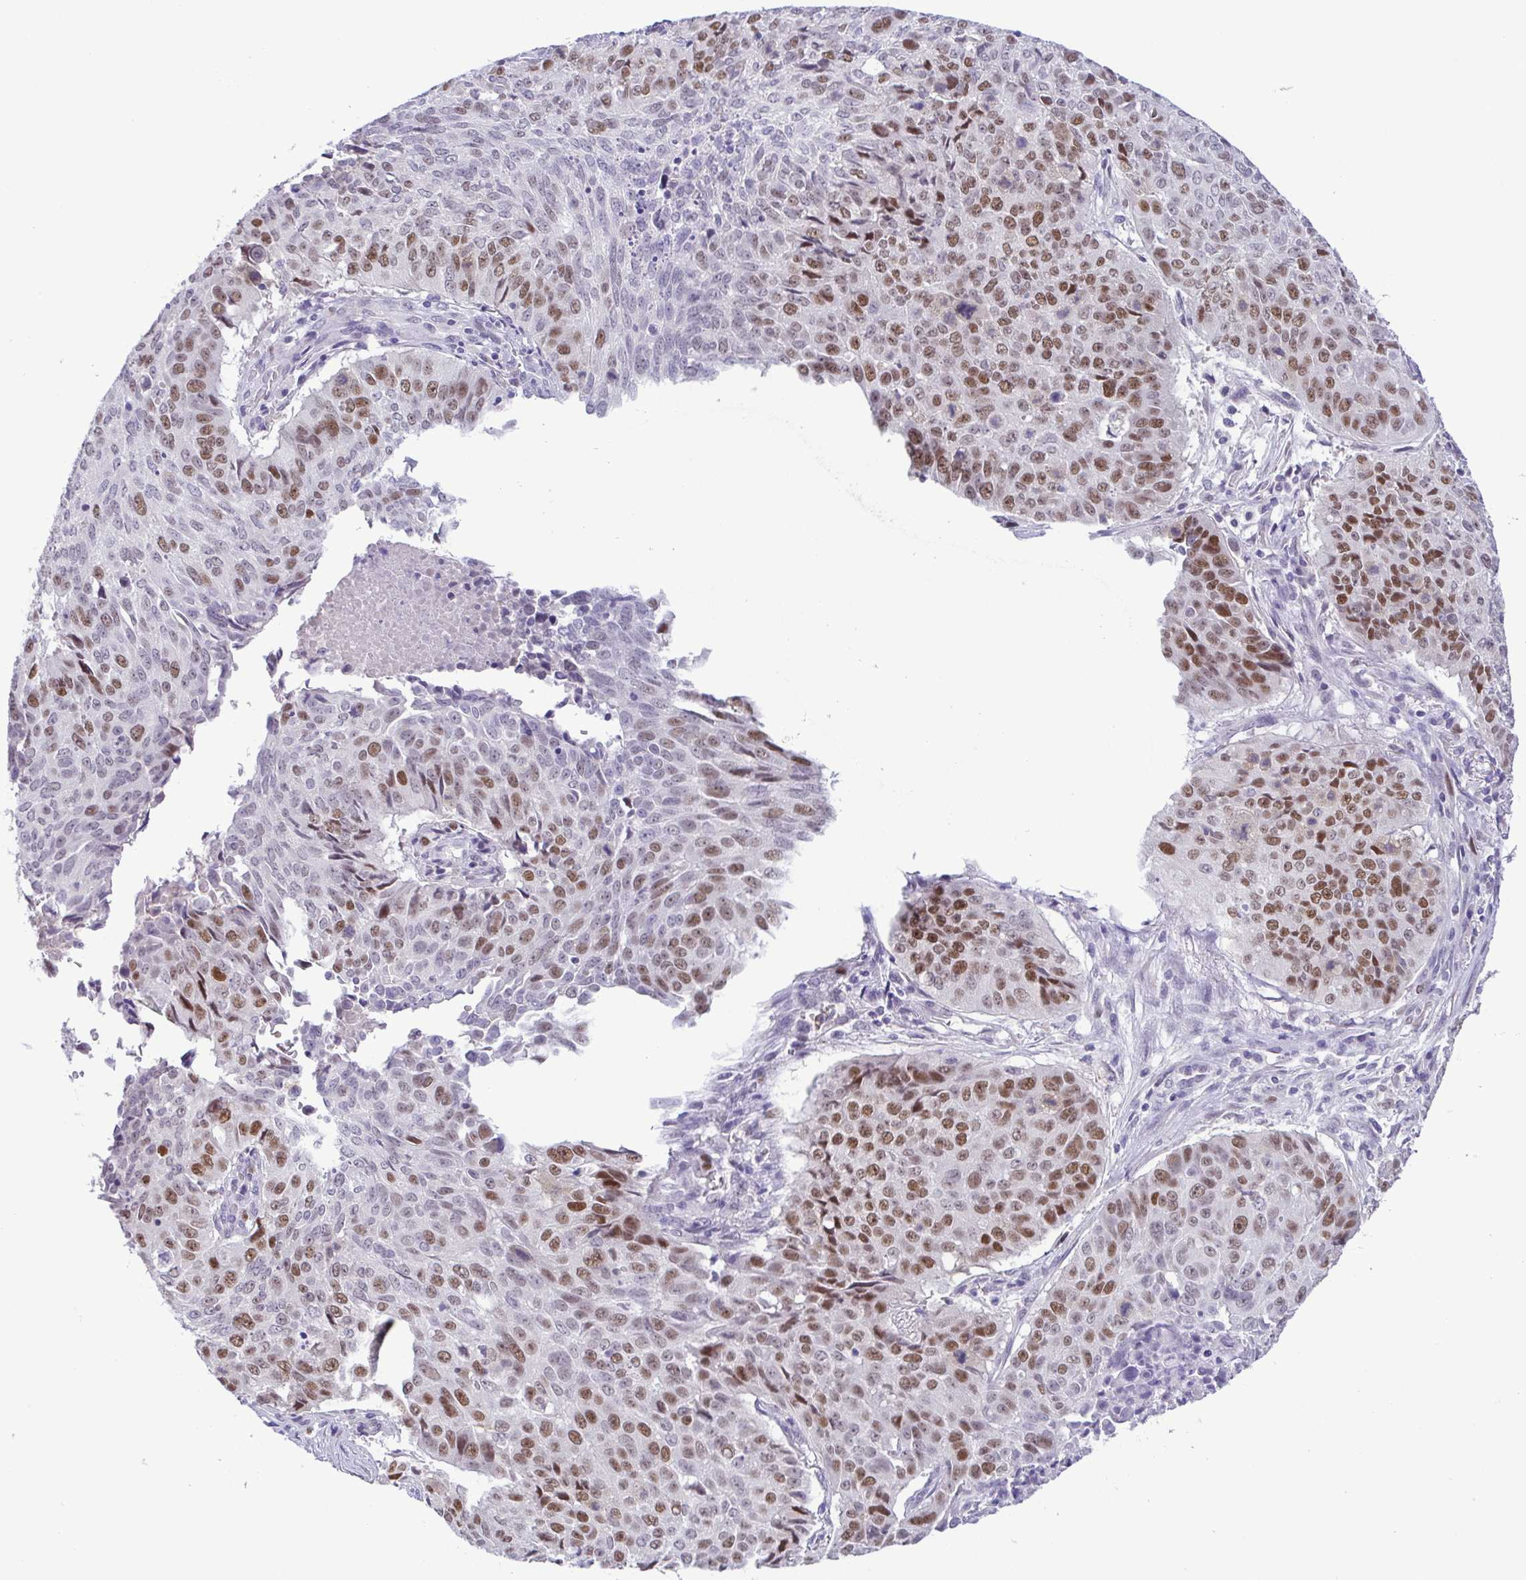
{"staining": {"intensity": "moderate", "quantity": "25%-75%", "location": "nuclear"}, "tissue": "lung cancer", "cell_type": "Tumor cells", "image_type": "cancer", "snomed": [{"axis": "morphology", "description": "Normal tissue, NOS"}, {"axis": "morphology", "description": "Squamous cell carcinoma, NOS"}, {"axis": "topography", "description": "Bronchus"}, {"axis": "topography", "description": "Lung"}], "caption": "This photomicrograph shows lung squamous cell carcinoma stained with immunohistochemistry (IHC) to label a protein in brown. The nuclear of tumor cells show moderate positivity for the protein. Nuclei are counter-stained blue.", "gene": "TIPIN", "patient": {"sex": "male", "age": 64}}